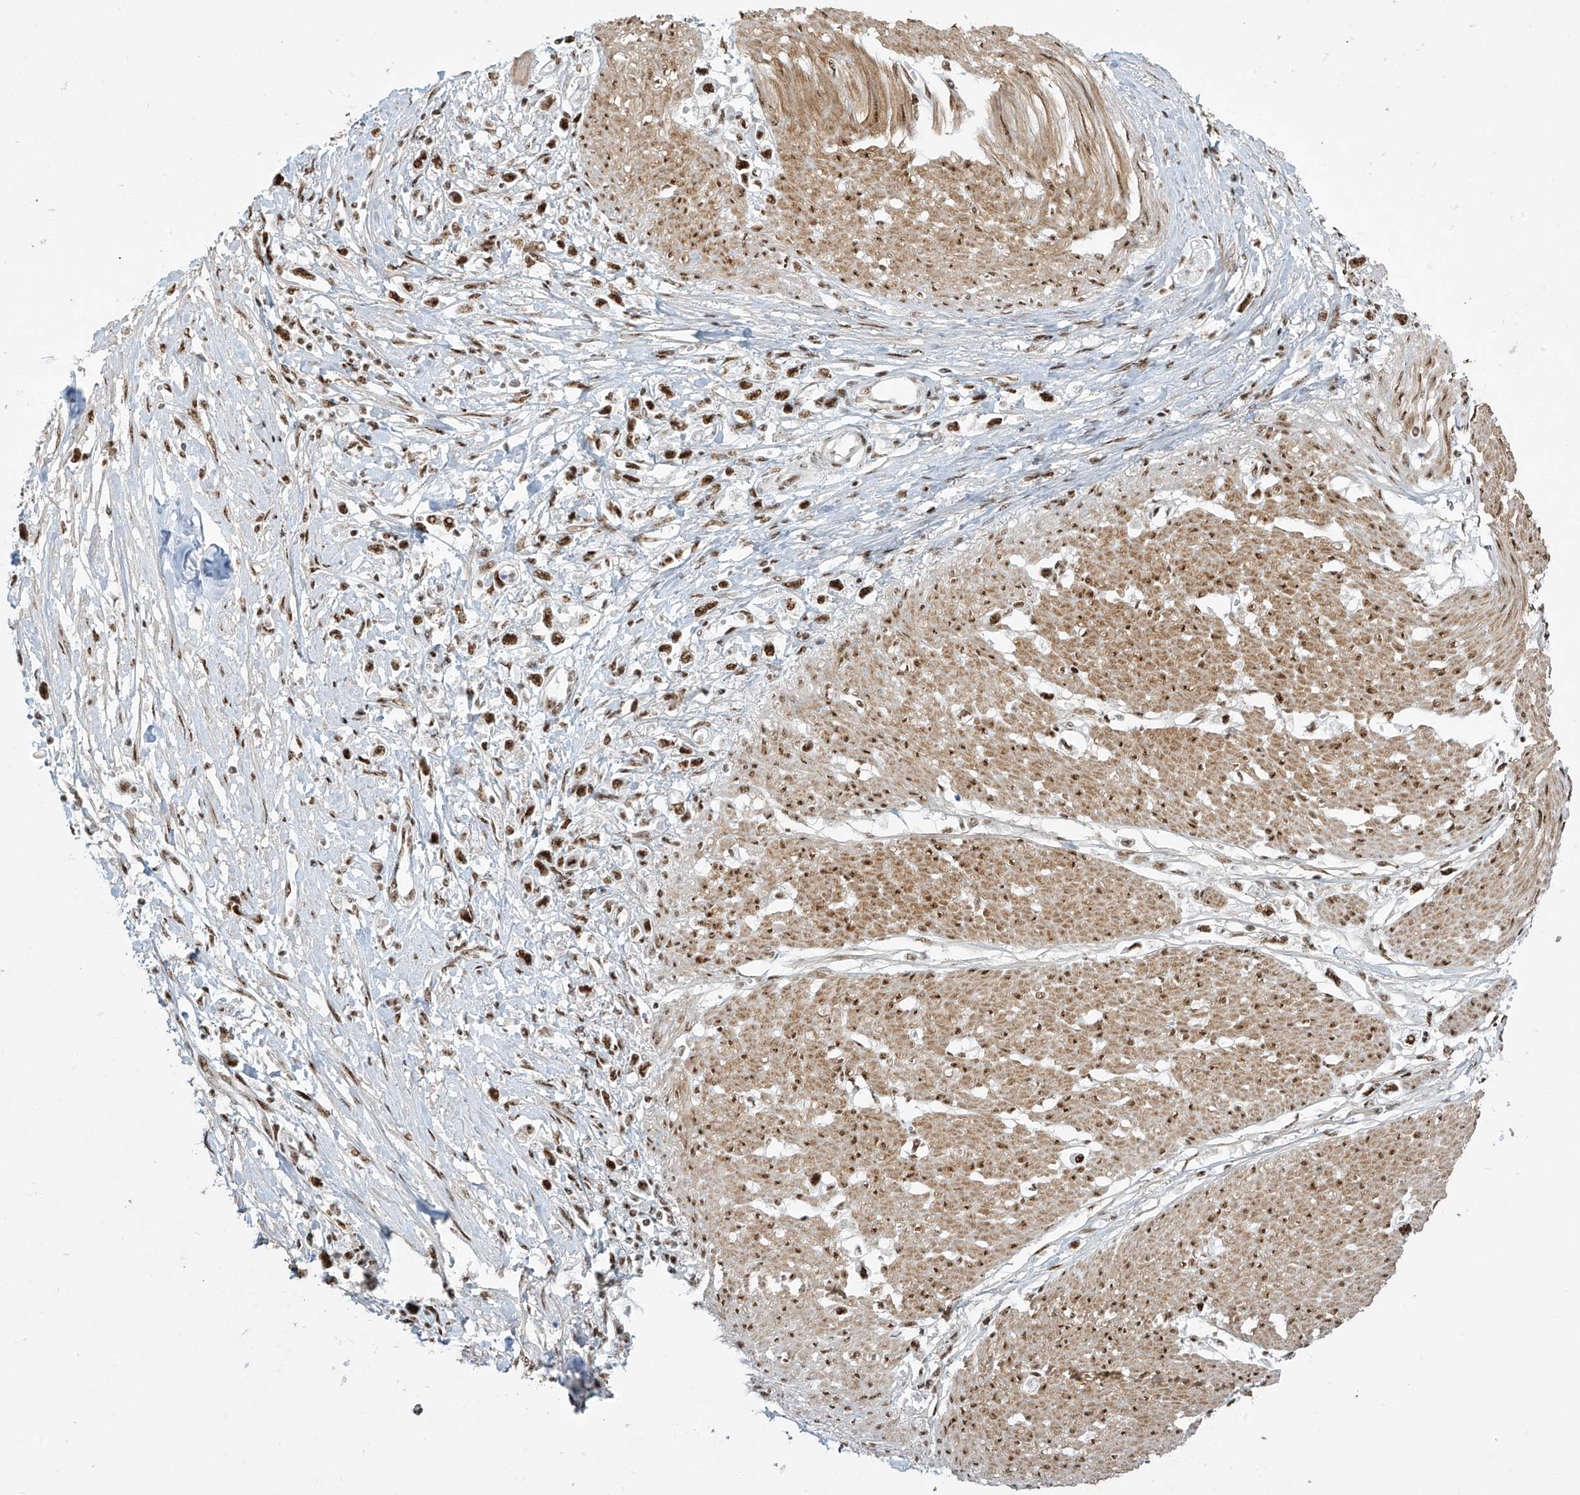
{"staining": {"intensity": "moderate", "quantity": ">75%", "location": "nuclear"}, "tissue": "stomach cancer", "cell_type": "Tumor cells", "image_type": "cancer", "snomed": [{"axis": "morphology", "description": "Adenocarcinoma, NOS"}, {"axis": "topography", "description": "Stomach"}], "caption": "An image showing moderate nuclear expression in approximately >75% of tumor cells in adenocarcinoma (stomach), as visualized by brown immunohistochemical staining.", "gene": "MS4A6A", "patient": {"sex": "female", "age": 59}}